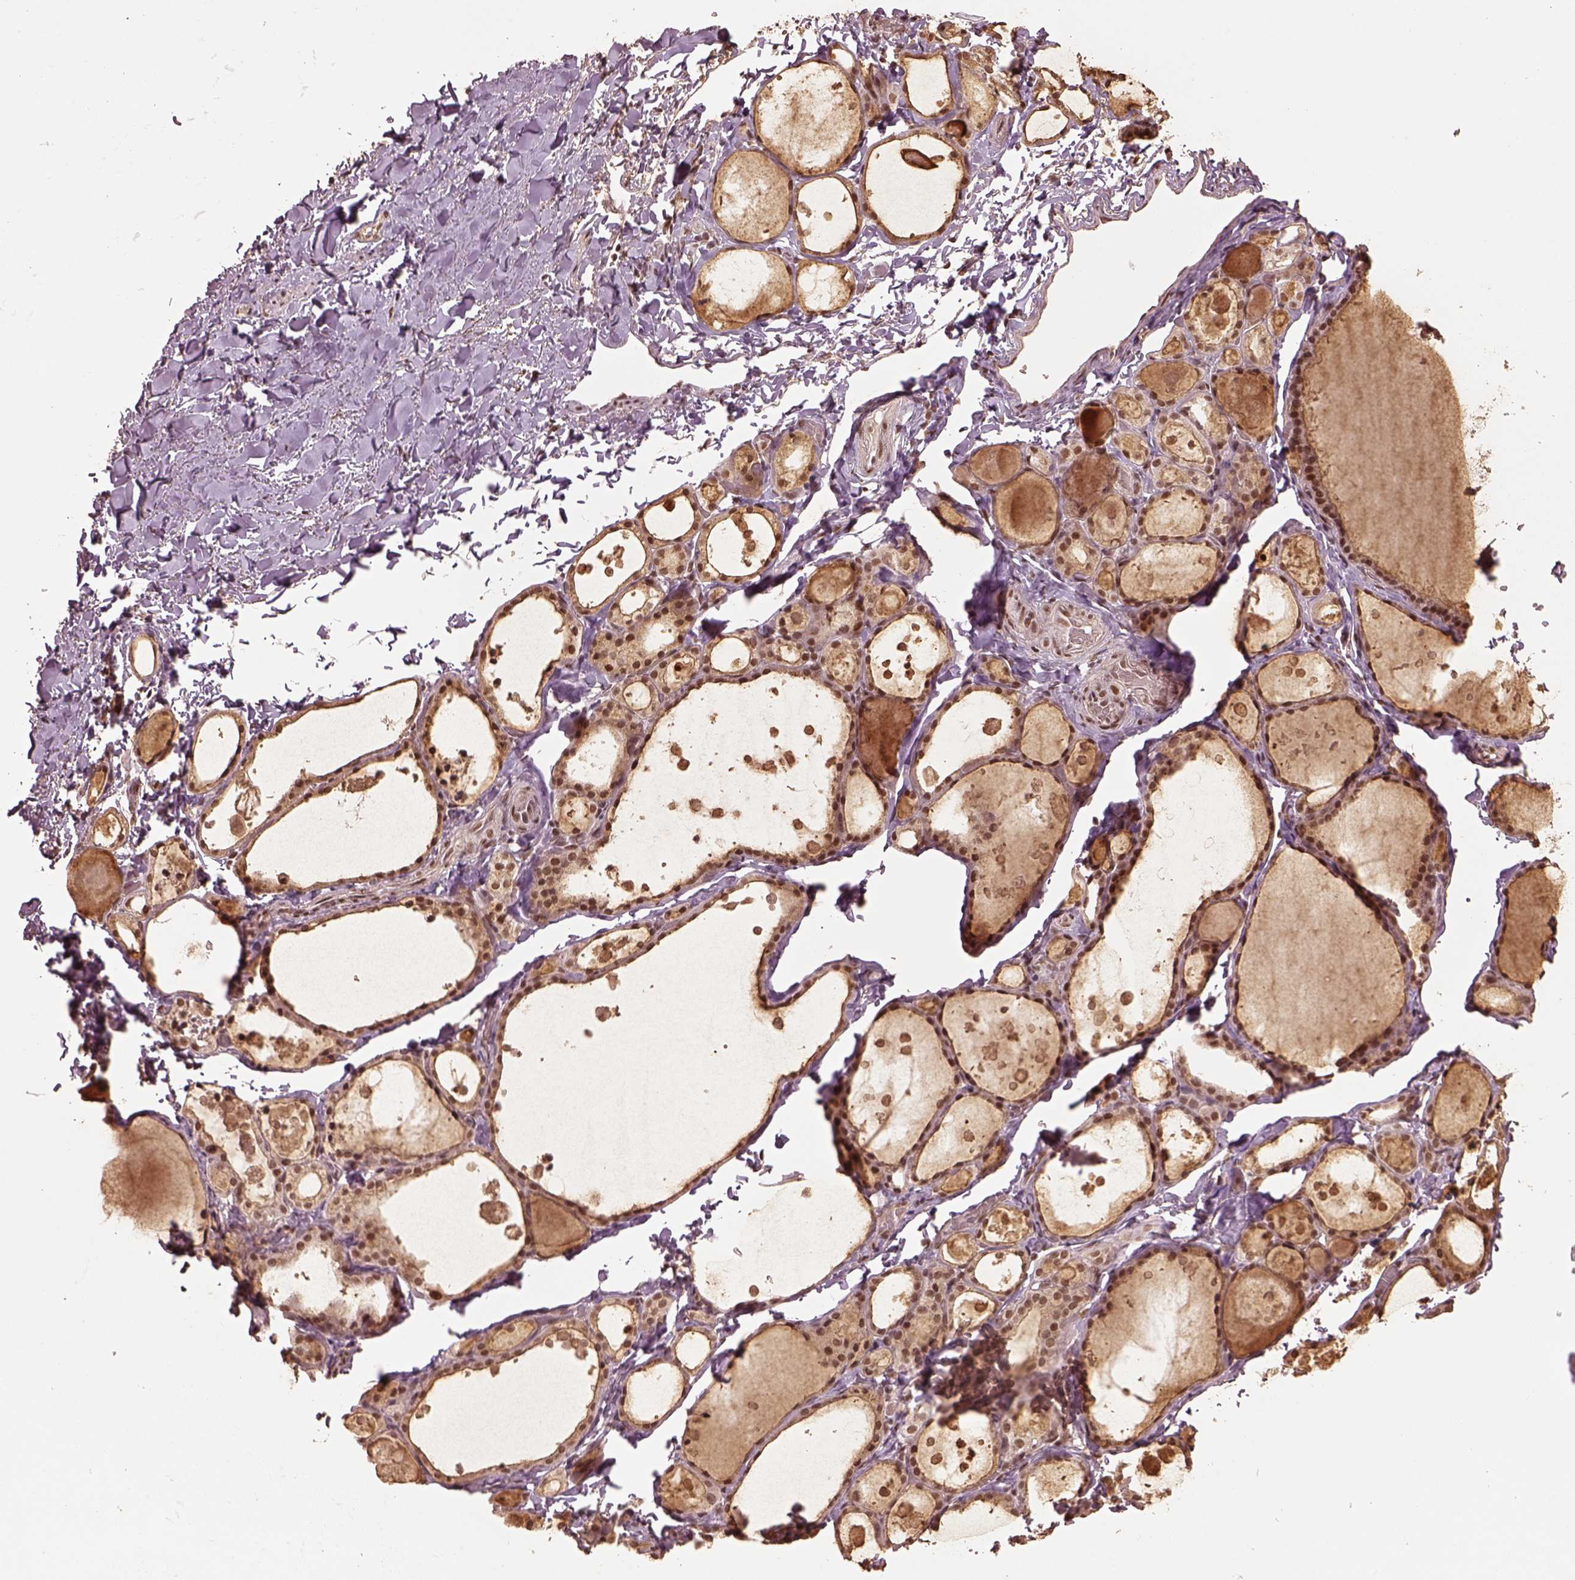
{"staining": {"intensity": "strong", "quantity": ">75%", "location": "cytoplasmic/membranous,nuclear"}, "tissue": "thyroid gland", "cell_type": "Glandular cells", "image_type": "normal", "snomed": [{"axis": "morphology", "description": "Normal tissue, NOS"}, {"axis": "topography", "description": "Thyroid gland"}], "caption": "Protein analysis of normal thyroid gland reveals strong cytoplasmic/membranous,nuclear staining in about >75% of glandular cells.", "gene": "BRD9", "patient": {"sex": "male", "age": 68}}